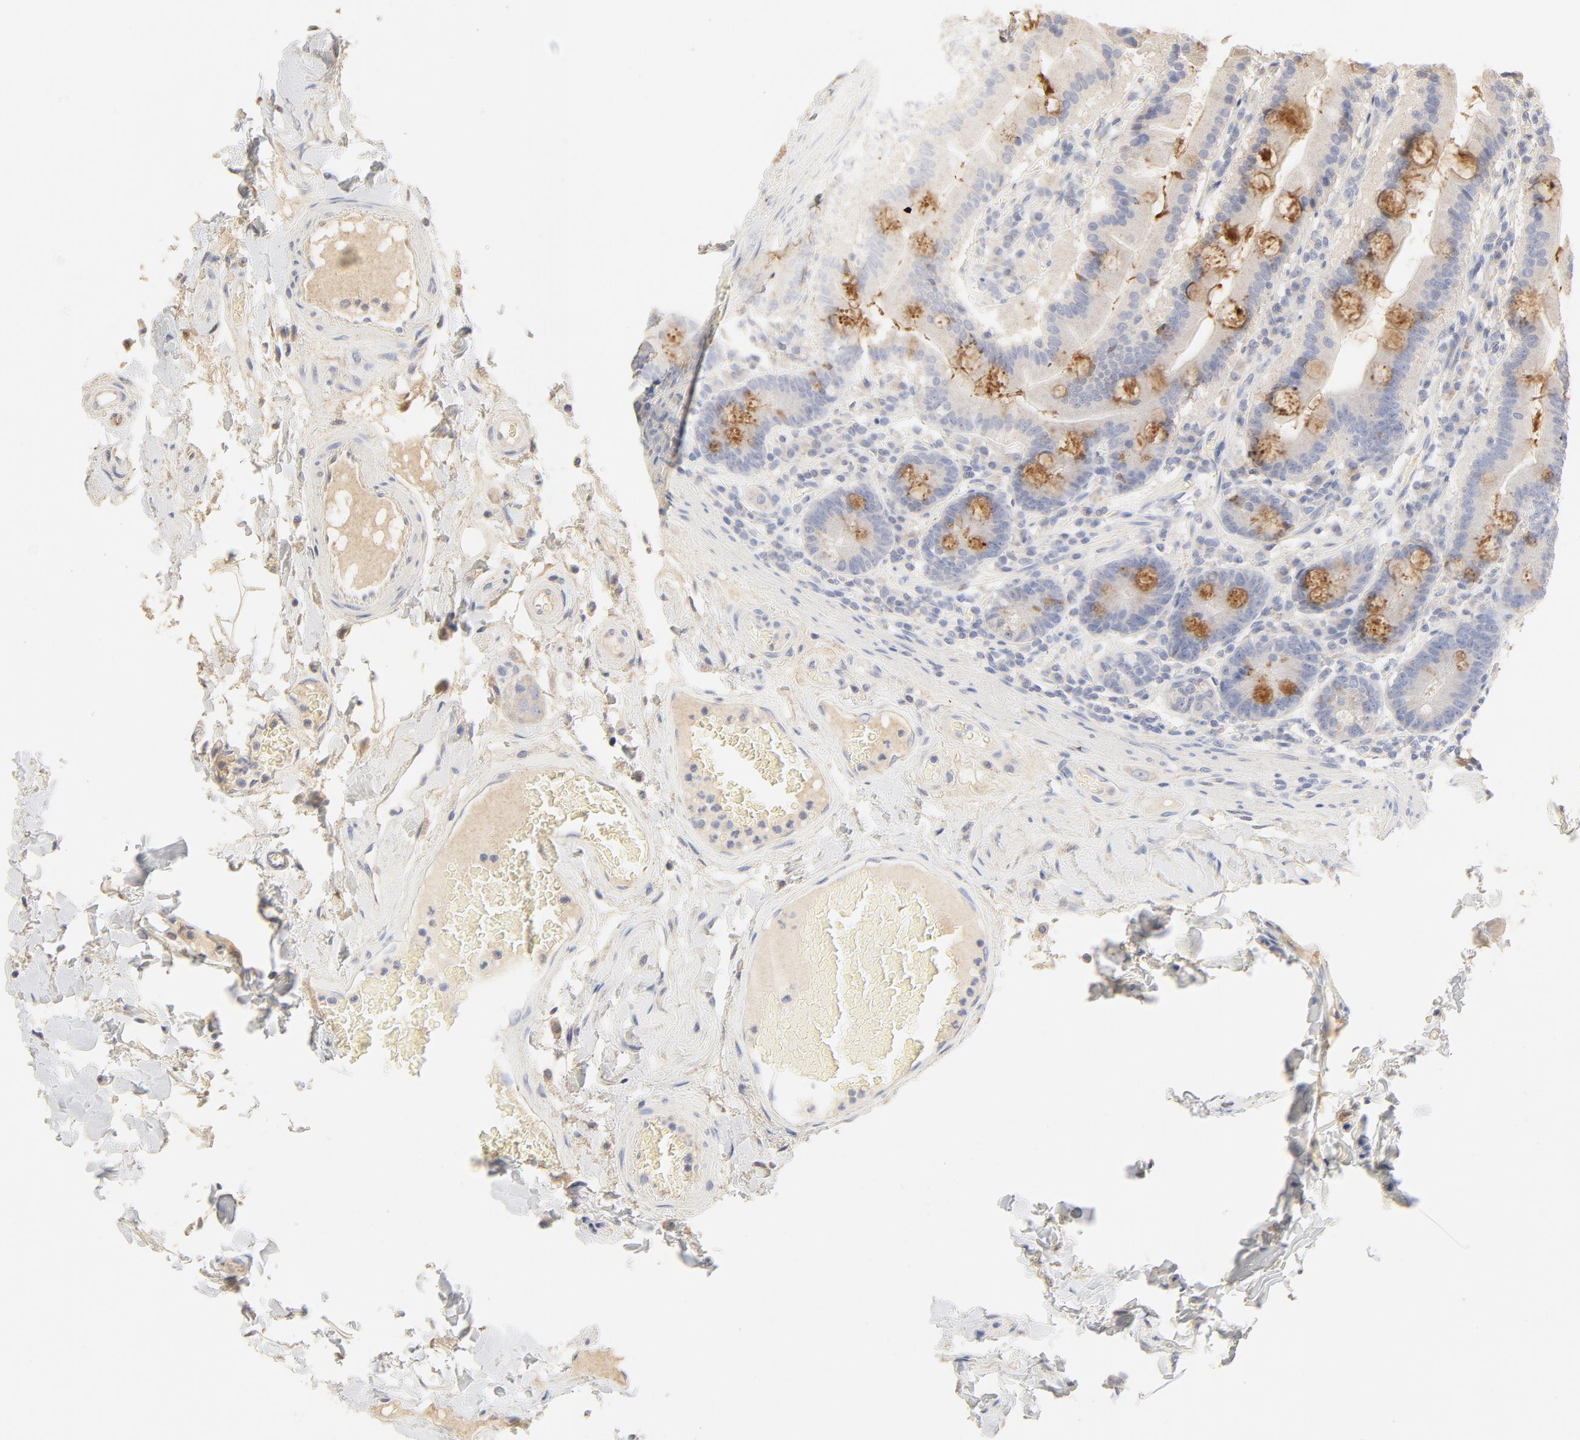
{"staining": {"intensity": "moderate", "quantity": "<25%", "location": "cytoplasmic/membranous"}, "tissue": "duodenum", "cell_type": "Glandular cells", "image_type": "normal", "snomed": [{"axis": "morphology", "description": "Normal tissue, NOS"}, {"axis": "topography", "description": "Duodenum"}], "caption": "Immunohistochemical staining of benign duodenum demonstrates moderate cytoplasmic/membranous protein staining in about <25% of glandular cells.", "gene": "FCGBP", "patient": {"sex": "female", "age": 64}}